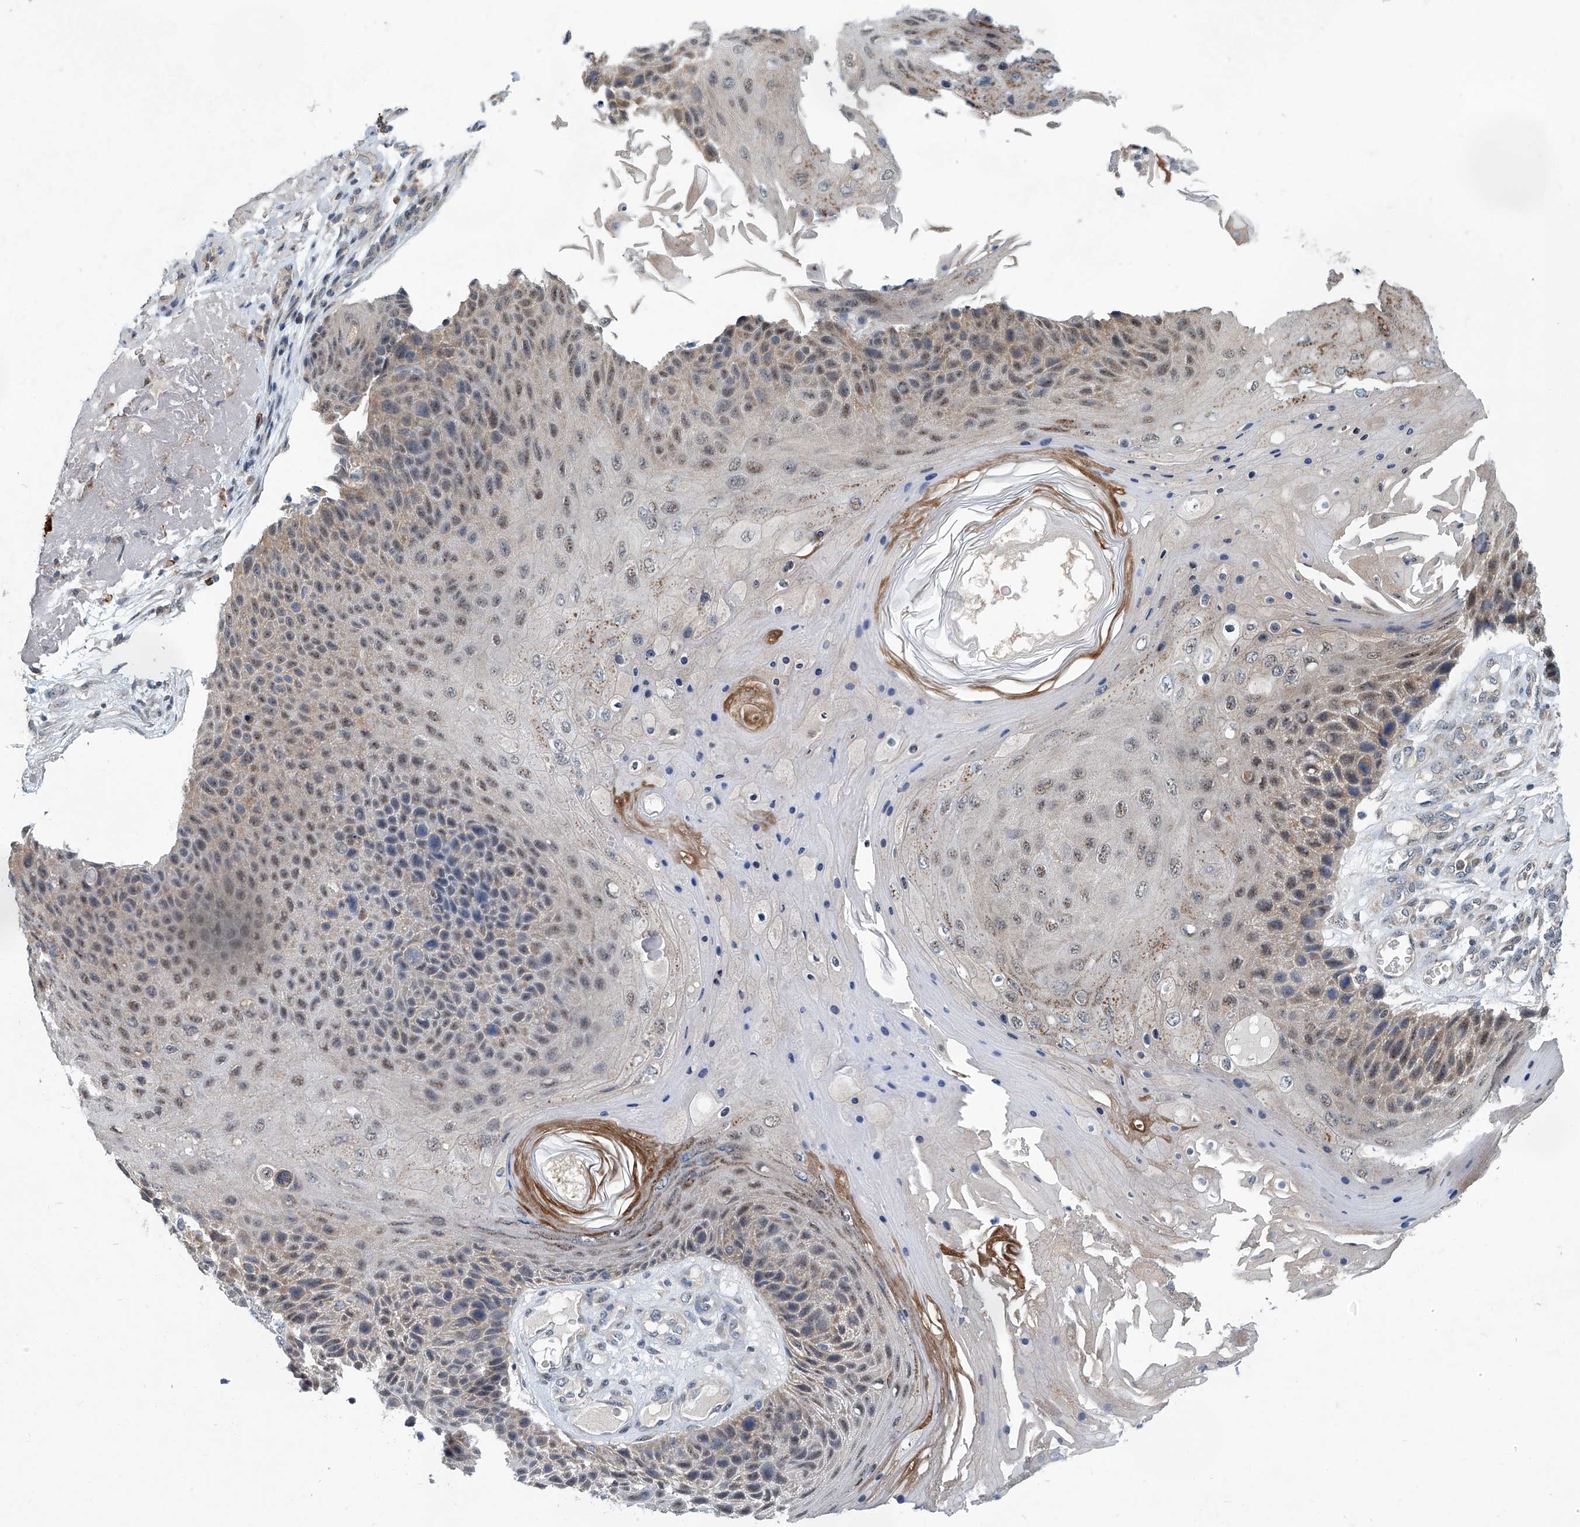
{"staining": {"intensity": "weak", "quantity": "25%-75%", "location": "nuclear"}, "tissue": "skin cancer", "cell_type": "Tumor cells", "image_type": "cancer", "snomed": [{"axis": "morphology", "description": "Squamous cell carcinoma, NOS"}, {"axis": "topography", "description": "Skin"}], "caption": "Immunohistochemical staining of squamous cell carcinoma (skin) reveals low levels of weak nuclear staining in approximately 25%-75% of tumor cells. The staining was performed using DAB (3,3'-diaminobenzidine), with brown indicating positive protein expression. Nuclei are stained blue with hematoxylin.", "gene": "CLK1", "patient": {"sex": "female", "age": 88}}